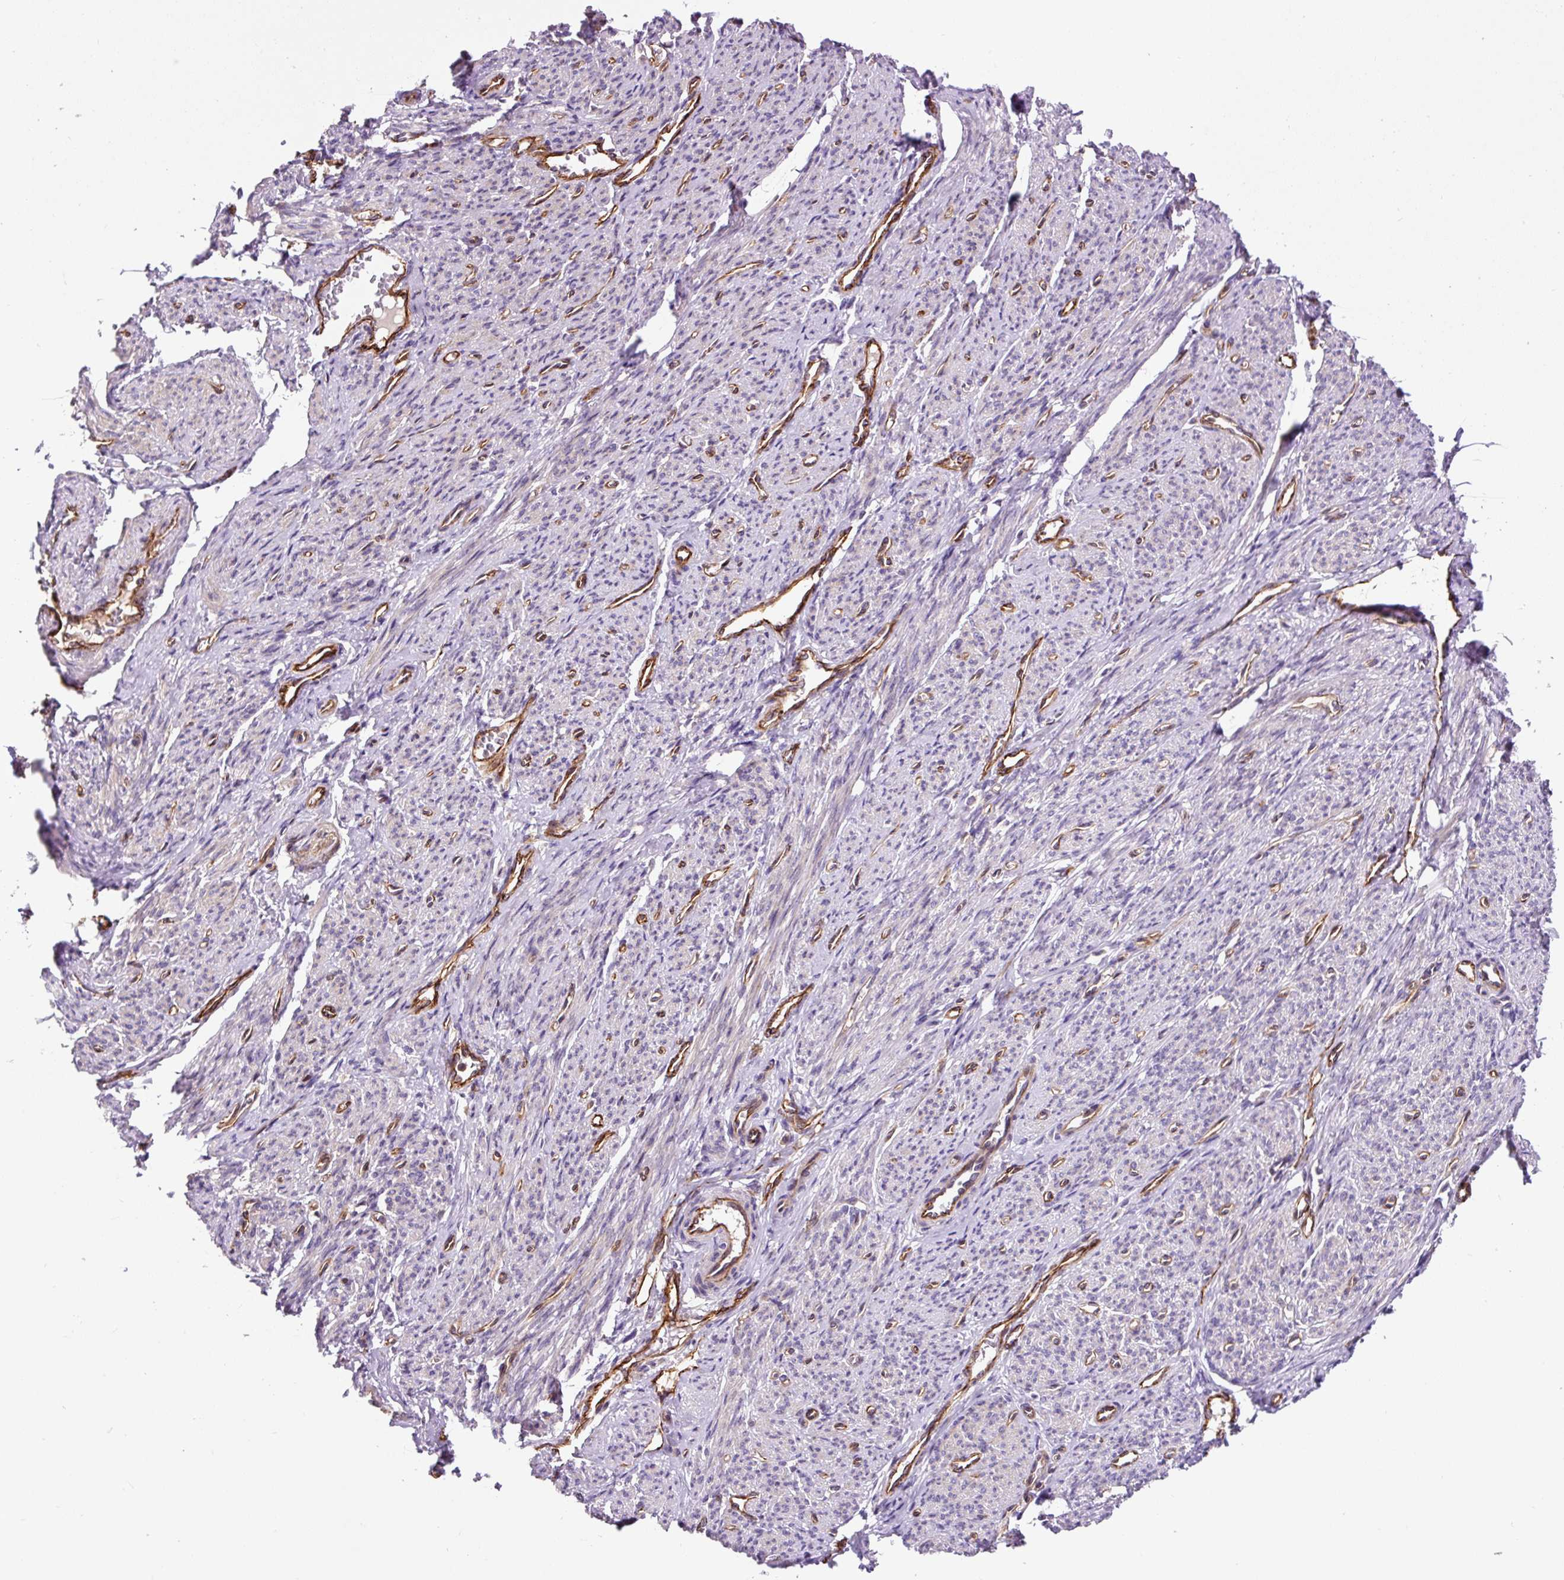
{"staining": {"intensity": "moderate", "quantity": "25%-75%", "location": "cytoplasmic/membranous"}, "tissue": "smooth muscle", "cell_type": "Smooth muscle cells", "image_type": "normal", "snomed": [{"axis": "morphology", "description": "Normal tissue, NOS"}, {"axis": "topography", "description": "Smooth muscle"}], "caption": "Immunohistochemistry (IHC) of normal smooth muscle demonstrates medium levels of moderate cytoplasmic/membranous expression in about 25%-75% of smooth muscle cells.", "gene": "PCDHGB3", "patient": {"sex": "female", "age": 65}}